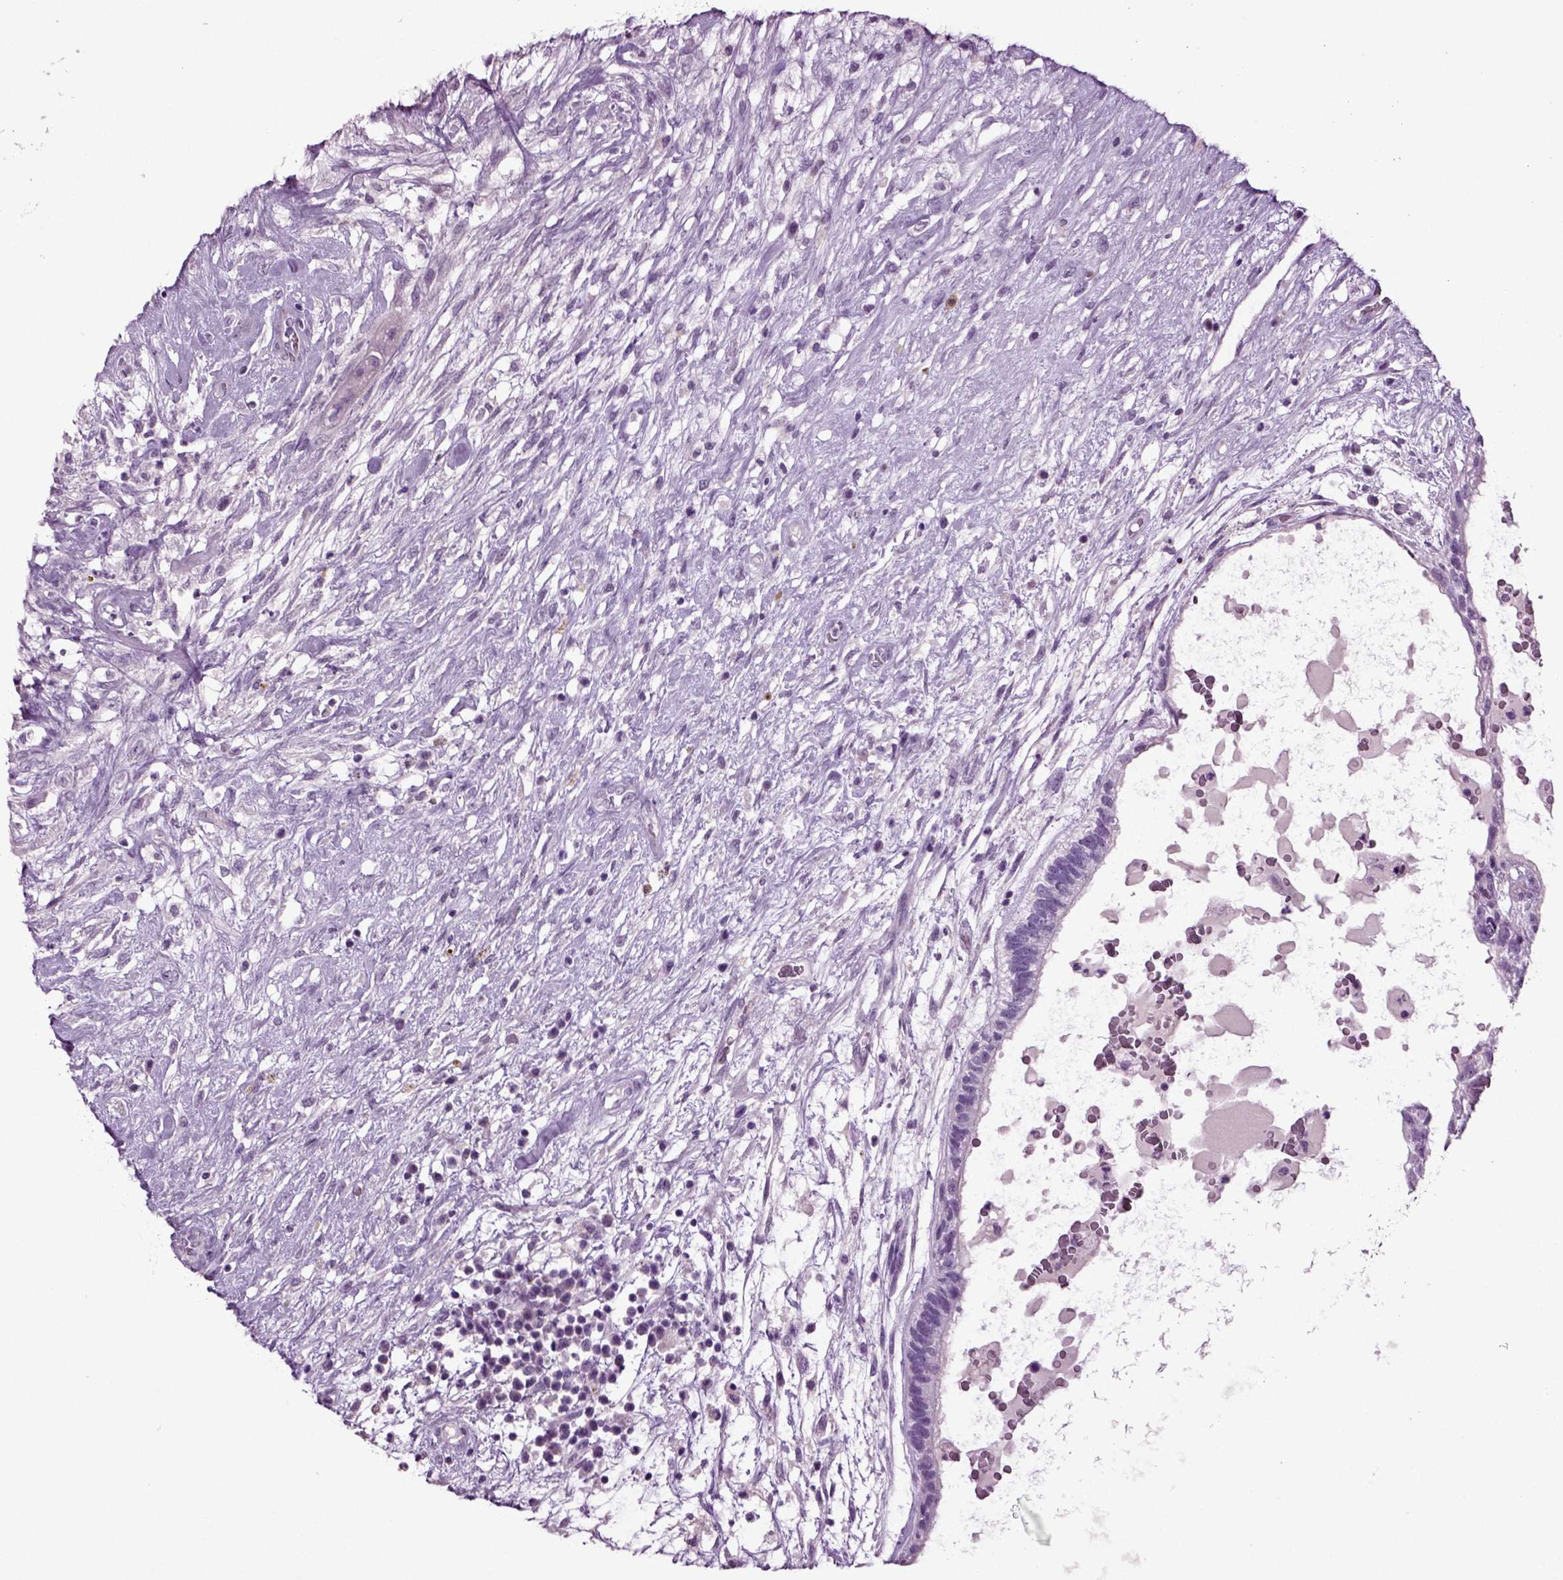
{"staining": {"intensity": "negative", "quantity": "none", "location": "none"}, "tissue": "testis cancer", "cell_type": "Tumor cells", "image_type": "cancer", "snomed": [{"axis": "morphology", "description": "Normal tissue, NOS"}, {"axis": "morphology", "description": "Carcinoma, Embryonal, NOS"}, {"axis": "topography", "description": "Testis"}], "caption": "This is a image of immunohistochemistry staining of testis embryonal carcinoma, which shows no staining in tumor cells.", "gene": "SLC17A6", "patient": {"sex": "male", "age": 32}}